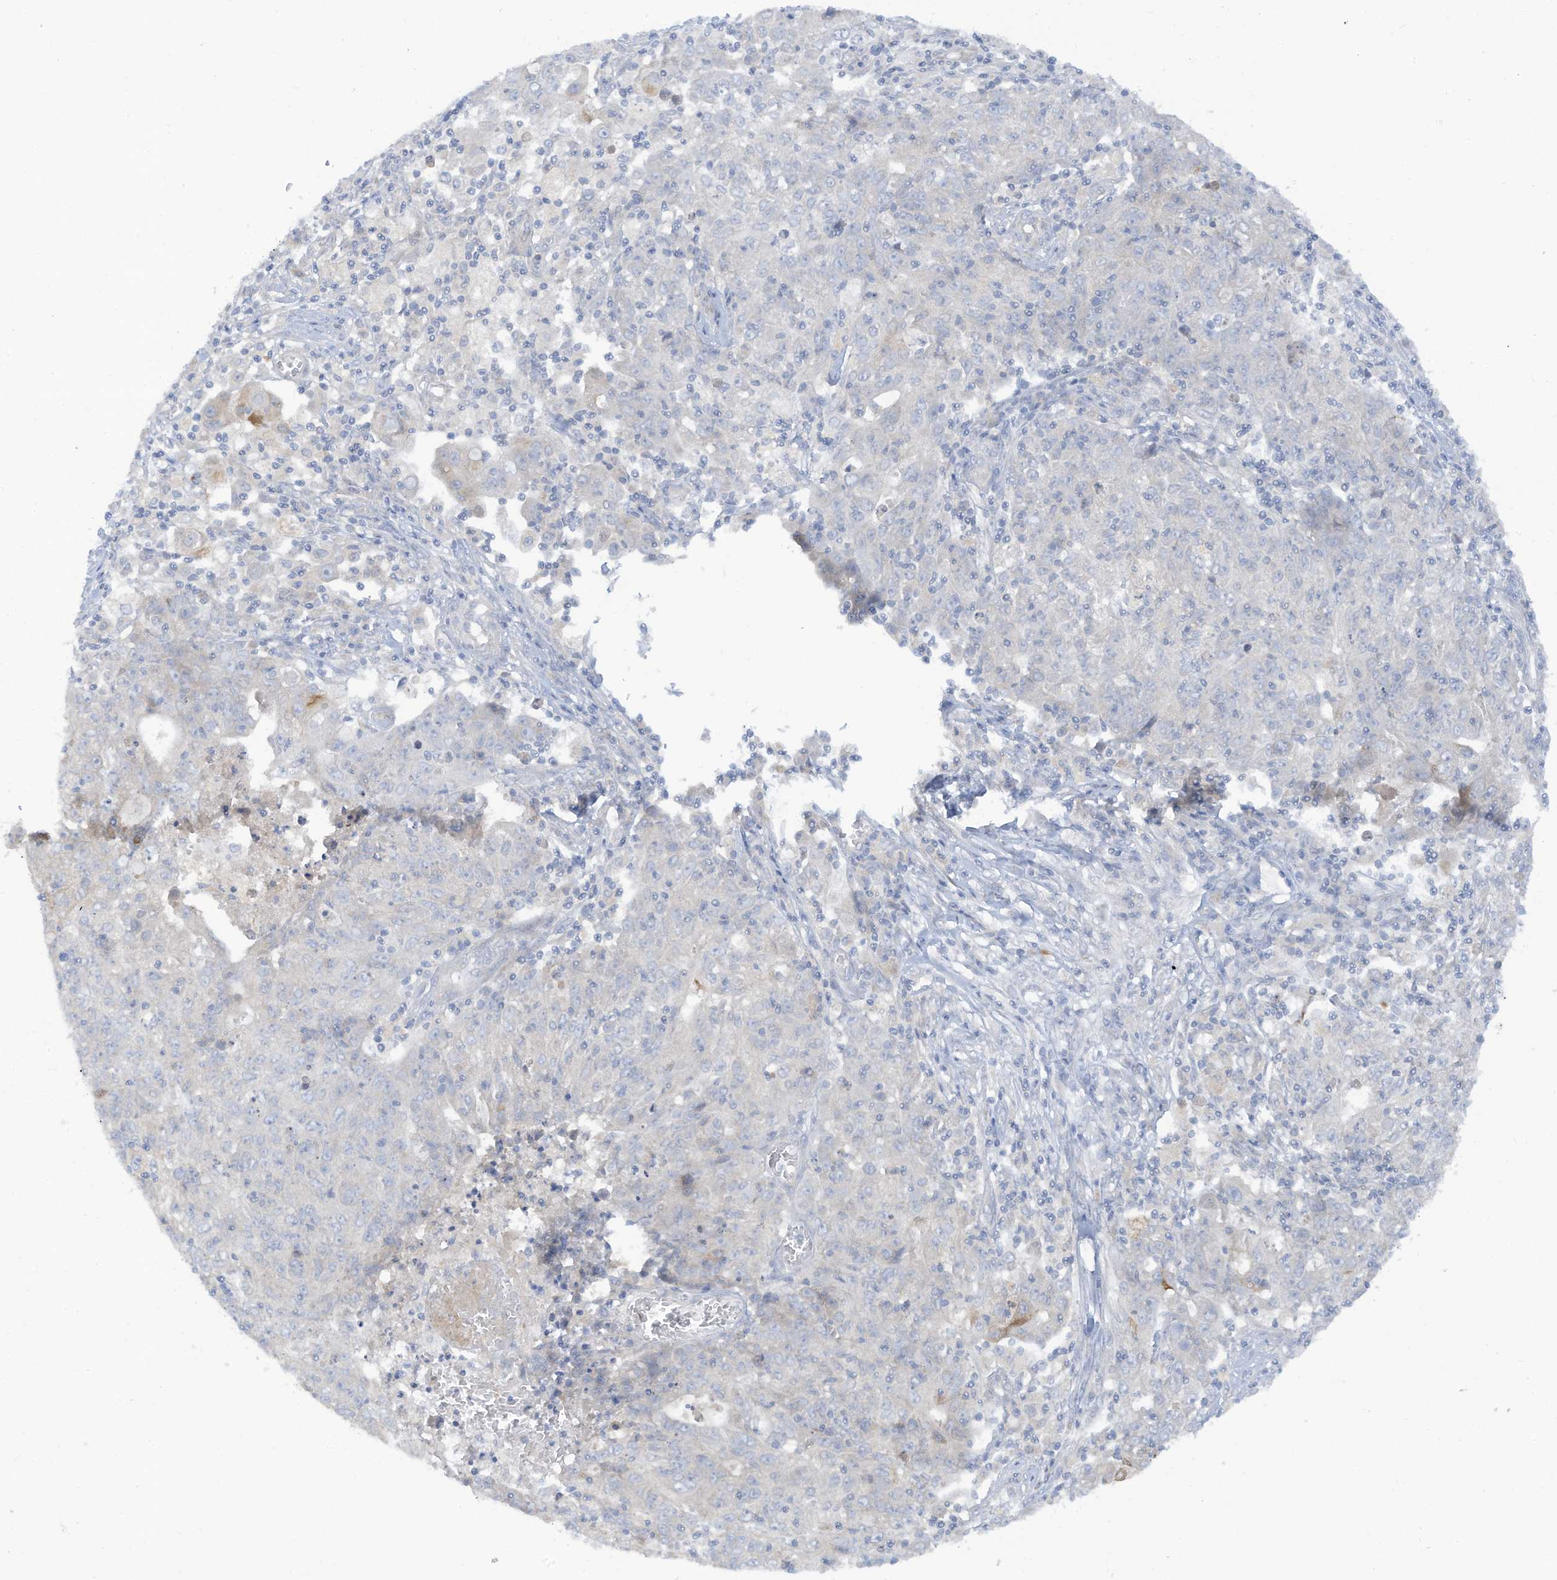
{"staining": {"intensity": "negative", "quantity": "none", "location": "none"}, "tissue": "ovarian cancer", "cell_type": "Tumor cells", "image_type": "cancer", "snomed": [{"axis": "morphology", "description": "Carcinoma, endometroid"}, {"axis": "topography", "description": "Ovary"}], "caption": "A histopathology image of ovarian endometroid carcinoma stained for a protein exhibits no brown staining in tumor cells.", "gene": "LRRN2", "patient": {"sex": "female", "age": 42}}